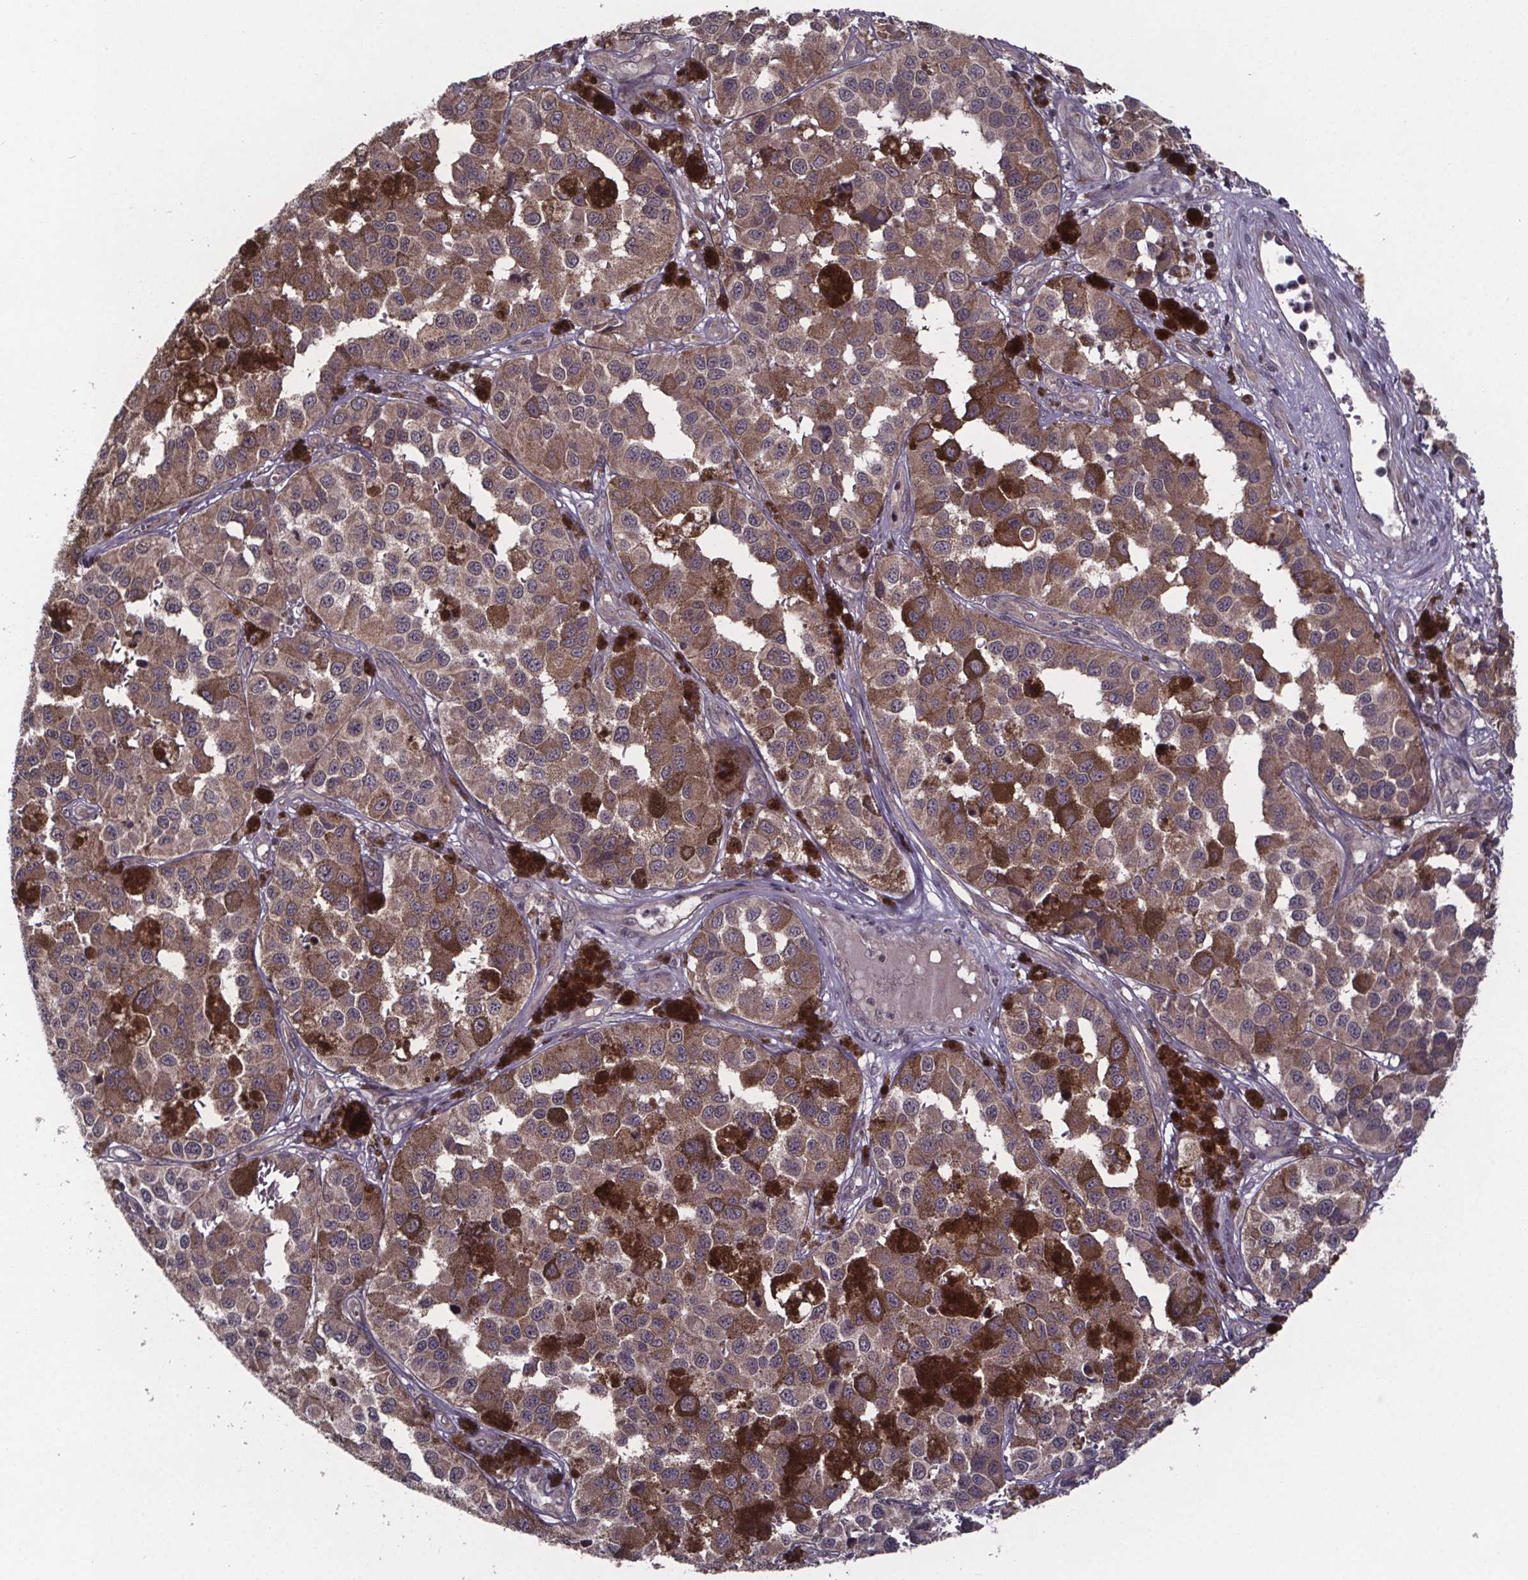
{"staining": {"intensity": "moderate", "quantity": ">75%", "location": "cytoplasmic/membranous"}, "tissue": "melanoma", "cell_type": "Tumor cells", "image_type": "cancer", "snomed": [{"axis": "morphology", "description": "Malignant melanoma, NOS"}, {"axis": "topography", "description": "Skin"}], "caption": "A high-resolution image shows IHC staining of malignant melanoma, which demonstrates moderate cytoplasmic/membranous staining in about >75% of tumor cells.", "gene": "SAT1", "patient": {"sex": "female", "age": 58}}